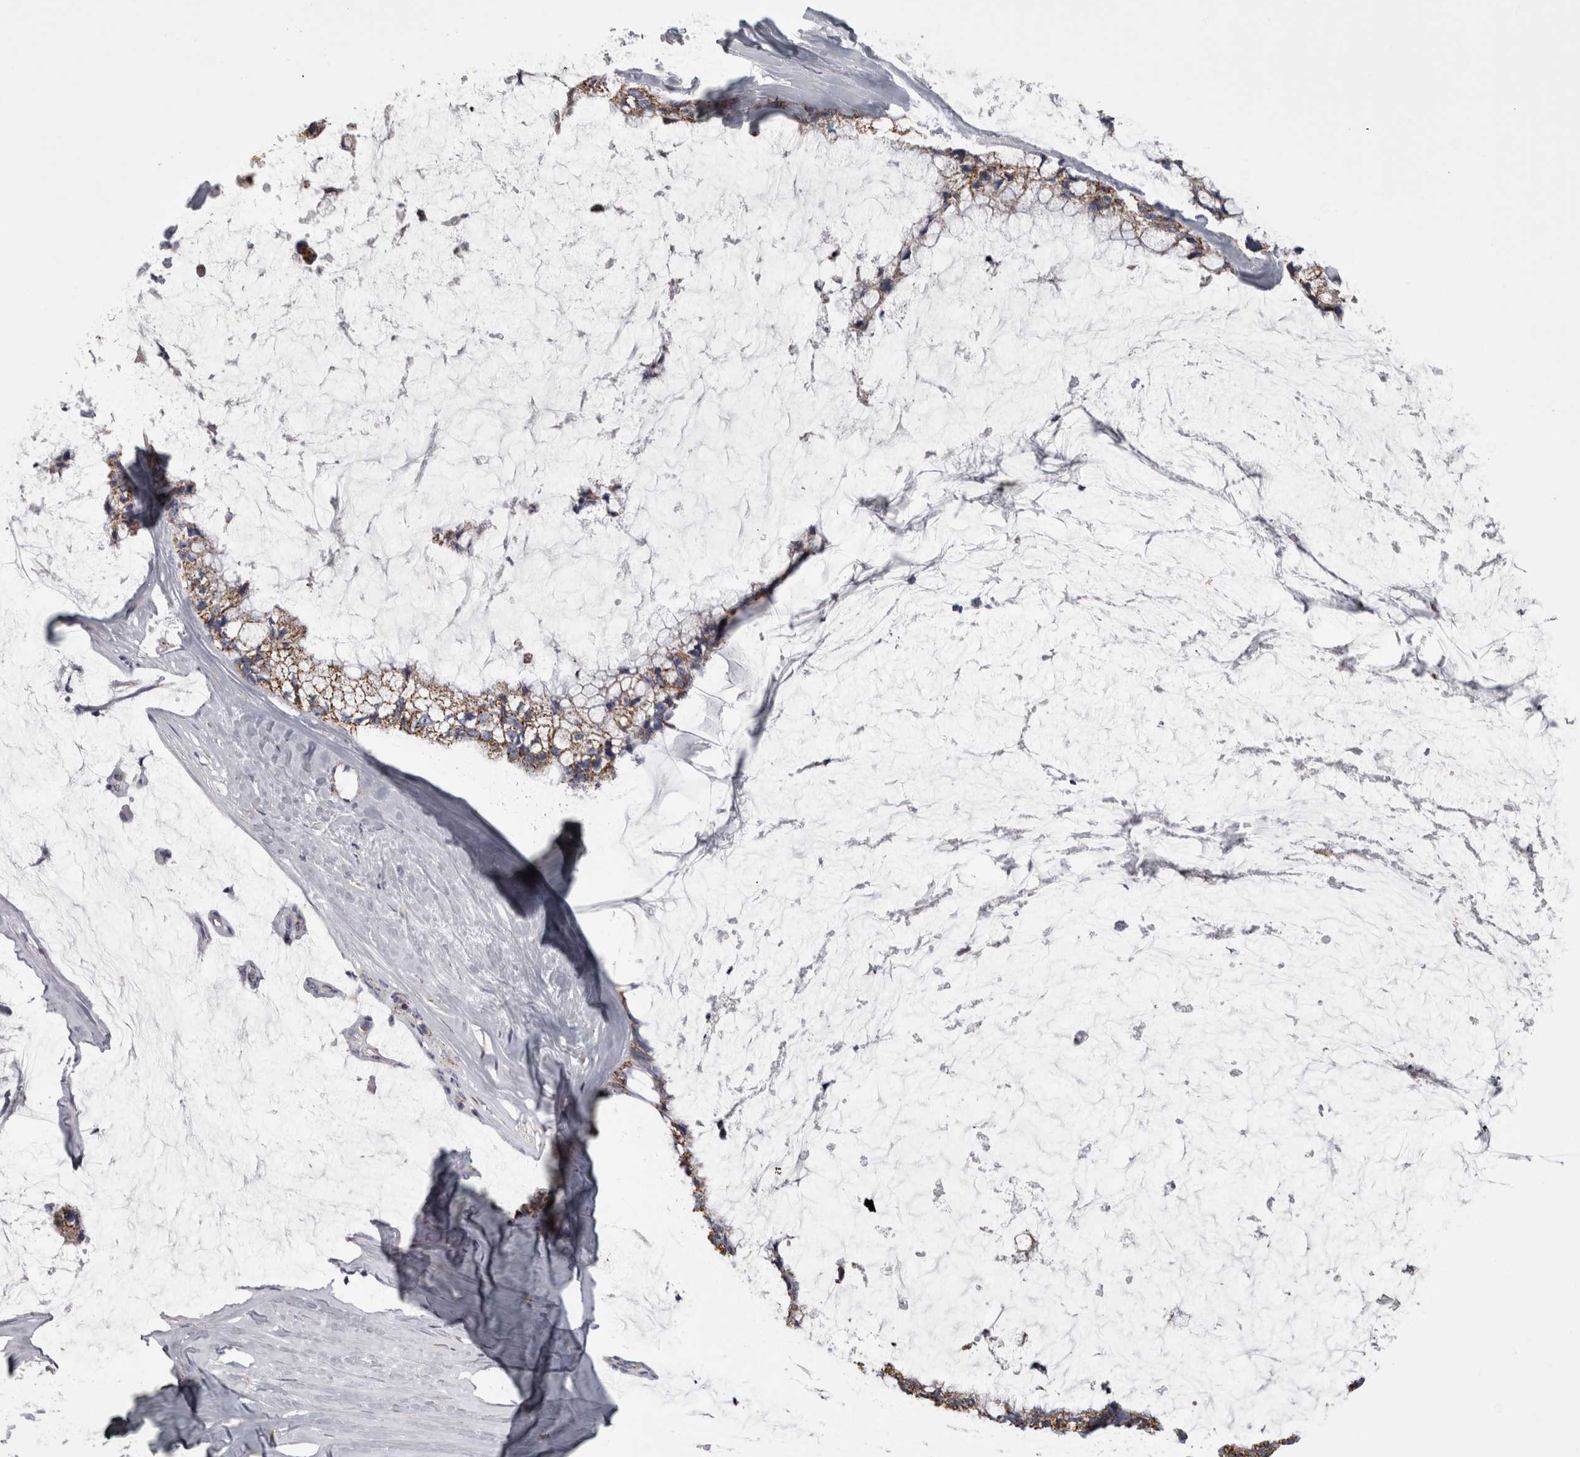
{"staining": {"intensity": "moderate", "quantity": ">75%", "location": "cytoplasmic/membranous"}, "tissue": "ovarian cancer", "cell_type": "Tumor cells", "image_type": "cancer", "snomed": [{"axis": "morphology", "description": "Cystadenocarcinoma, mucinous, NOS"}, {"axis": "topography", "description": "Ovary"}], "caption": "Ovarian cancer (mucinous cystadenocarcinoma) stained for a protein shows moderate cytoplasmic/membranous positivity in tumor cells.", "gene": "MDH2", "patient": {"sex": "female", "age": 39}}